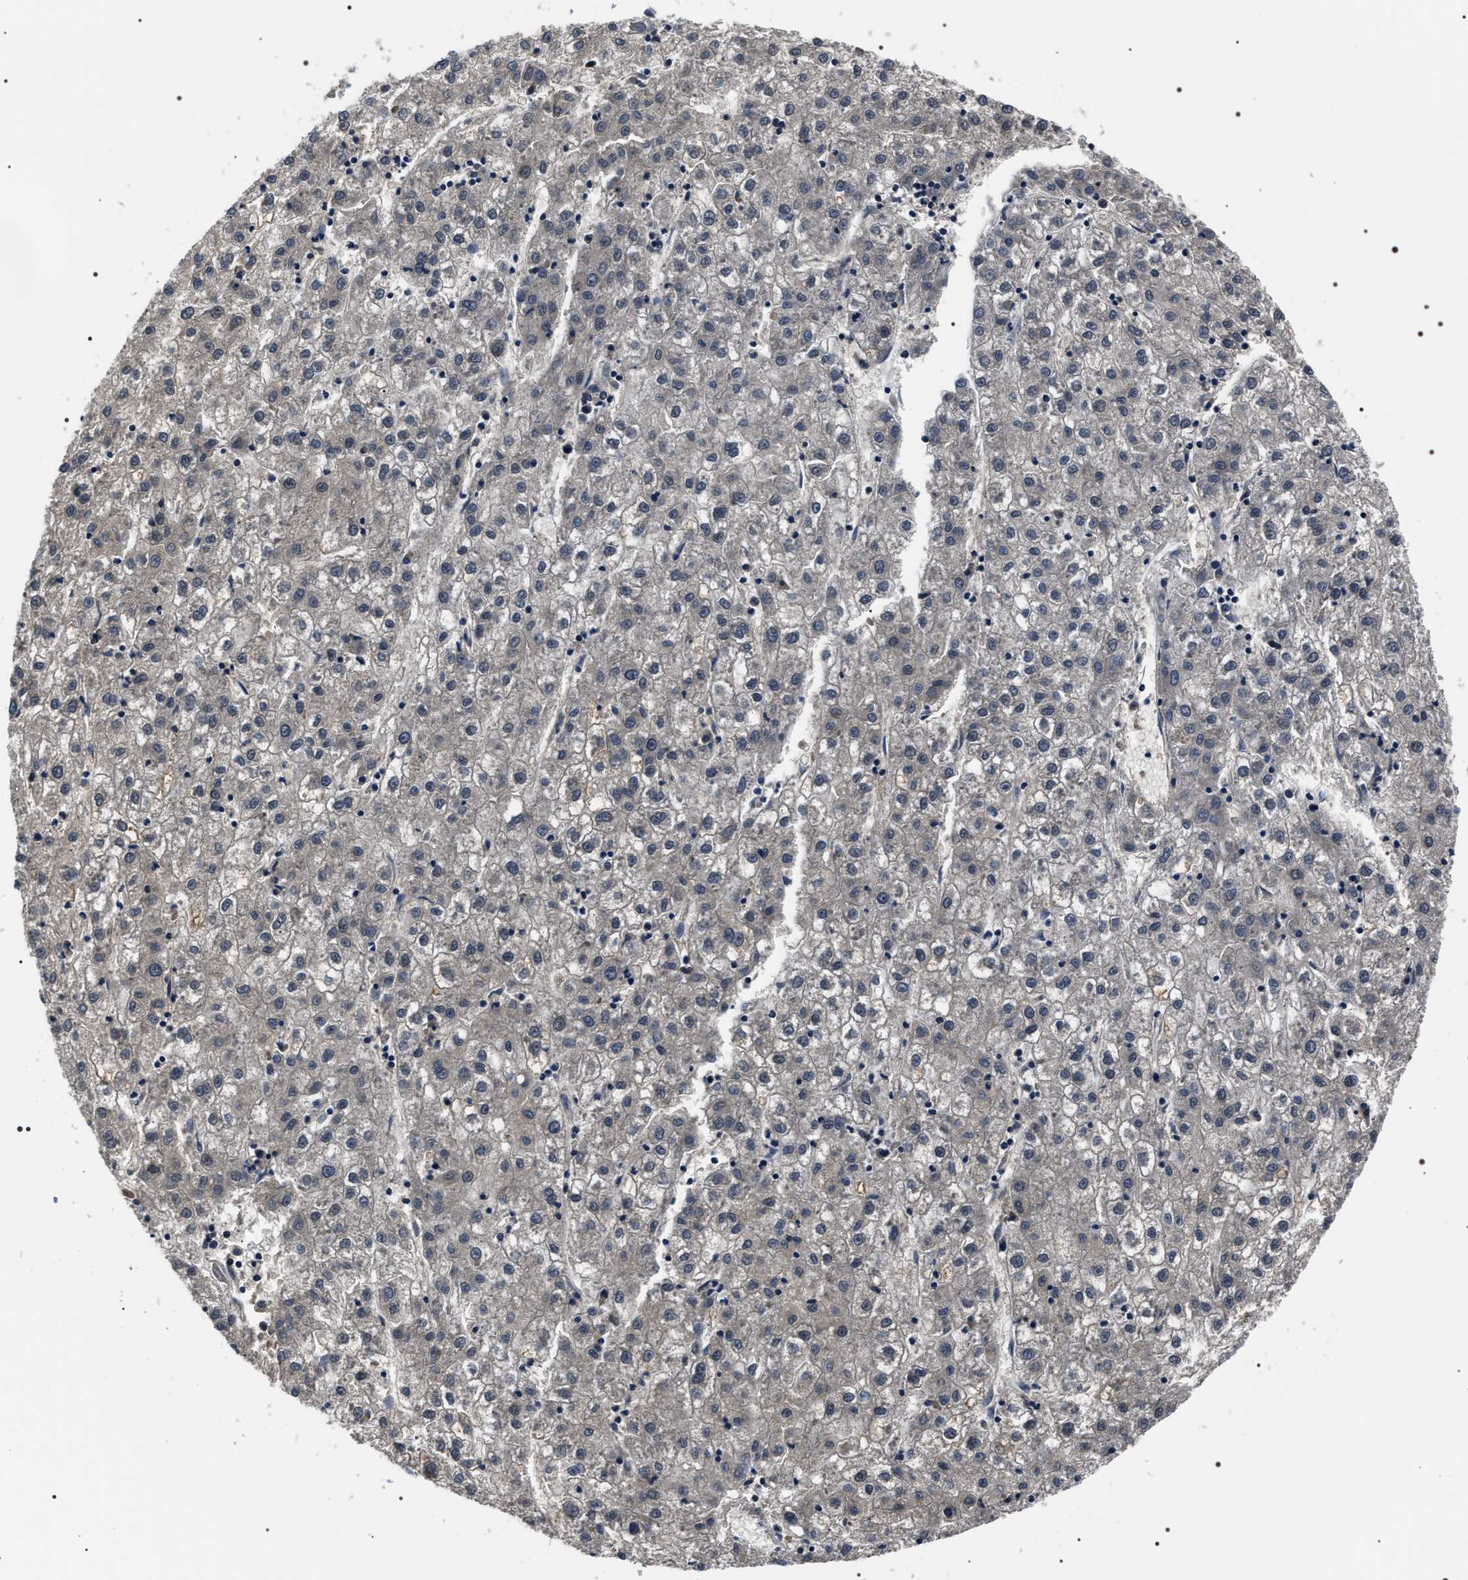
{"staining": {"intensity": "negative", "quantity": "none", "location": "none"}, "tissue": "liver cancer", "cell_type": "Tumor cells", "image_type": "cancer", "snomed": [{"axis": "morphology", "description": "Carcinoma, Hepatocellular, NOS"}, {"axis": "topography", "description": "Liver"}], "caption": "Immunohistochemistry image of neoplastic tissue: liver cancer (hepatocellular carcinoma) stained with DAB reveals no significant protein positivity in tumor cells.", "gene": "SIPA1", "patient": {"sex": "male", "age": 72}}